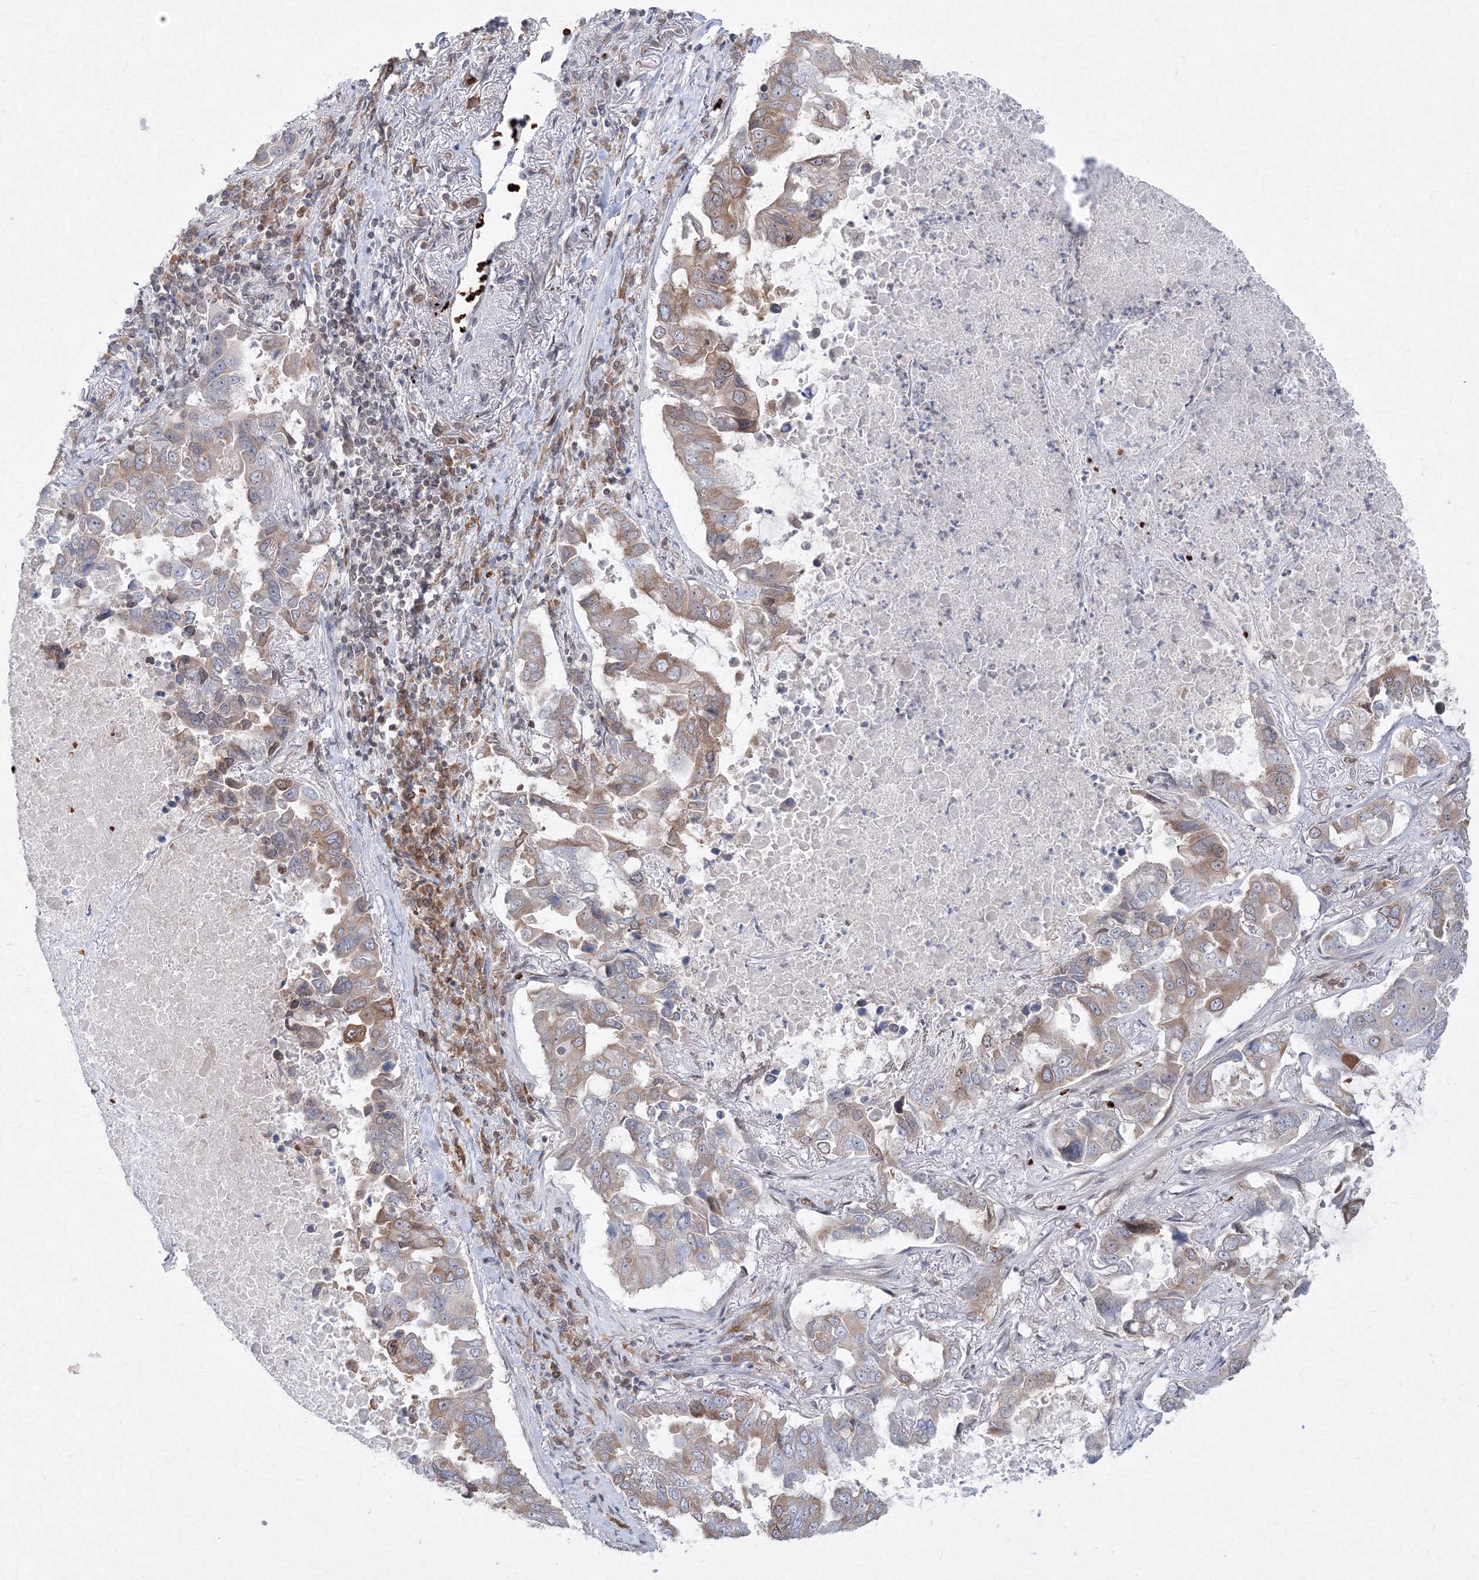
{"staining": {"intensity": "weak", "quantity": "25%-75%", "location": "cytoplasmic/membranous"}, "tissue": "lung cancer", "cell_type": "Tumor cells", "image_type": "cancer", "snomed": [{"axis": "morphology", "description": "Adenocarcinoma, NOS"}, {"axis": "topography", "description": "Lung"}], "caption": "Lung adenocarcinoma was stained to show a protein in brown. There is low levels of weak cytoplasmic/membranous expression in approximately 25%-75% of tumor cells.", "gene": "DNAJB2", "patient": {"sex": "male", "age": 64}}